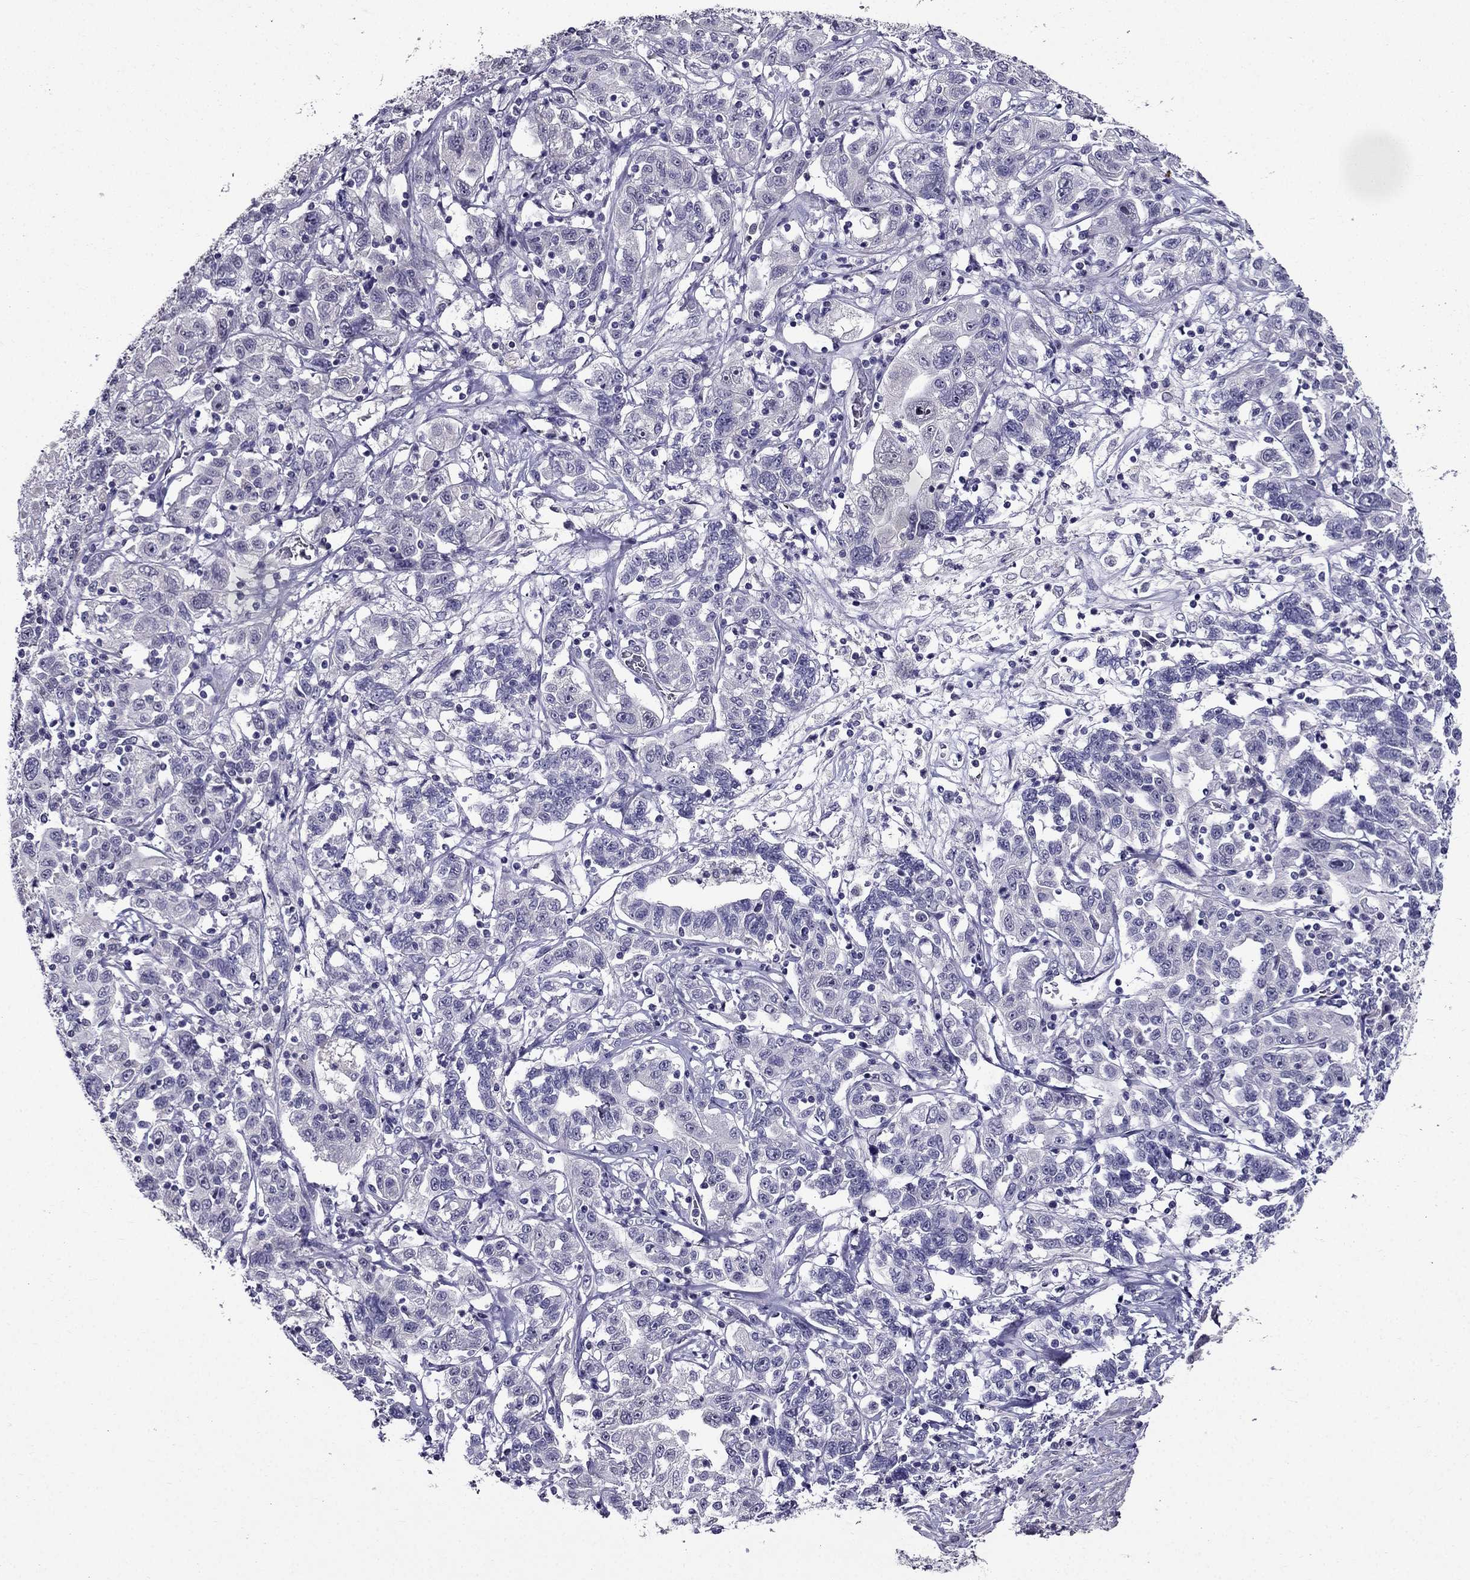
{"staining": {"intensity": "negative", "quantity": "none", "location": "none"}, "tissue": "liver cancer", "cell_type": "Tumor cells", "image_type": "cancer", "snomed": [{"axis": "morphology", "description": "Adenocarcinoma, NOS"}, {"axis": "morphology", "description": "Cholangiocarcinoma"}, {"axis": "topography", "description": "Liver"}], "caption": "The histopathology image reveals no staining of tumor cells in cholangiocarcinoma (liver).", "gene": "DUSP15", "patient": {"sex": "male", "age": 64}}